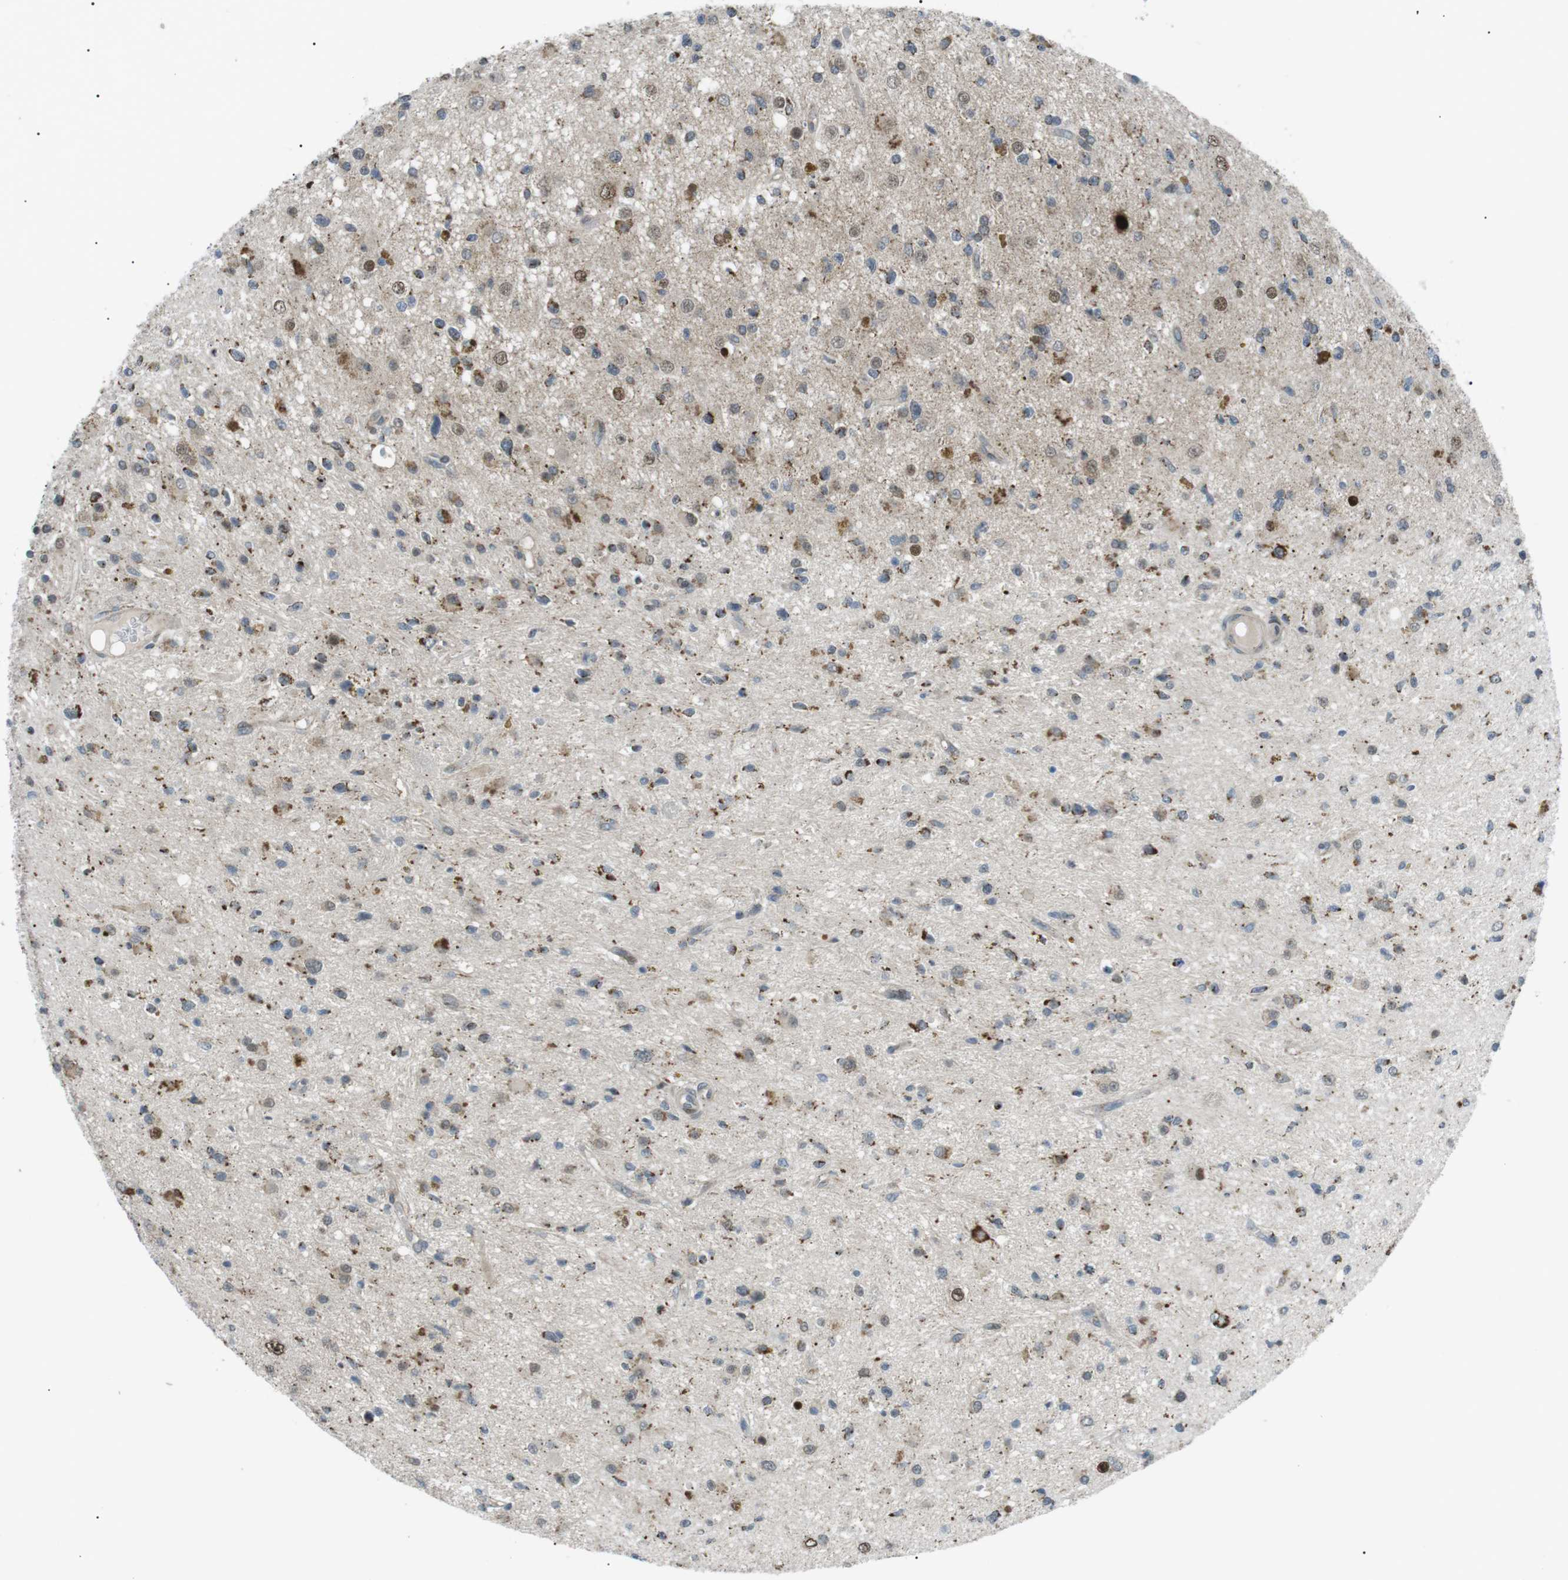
{"staining": {"intensity": "moderate", "quantity": "25%-75%", "location": "cytoplasmic/membranous"}, "tissue": "glioma", "cell_type": "Tumor cells", "image_type": "cancer", "snomed": [{"axis": "morphology", "description": "Glioma, malignant, High grade"}, {"axis": "topography", "description": "Brain"}], "caption": "Tumor cells display medium levels of moderate cytoplasmic/membranous expression in approximately 25%-75% of cells in glioma.", "gene": "ARID5B", "patient": {"sex": "male", "age": 33}}